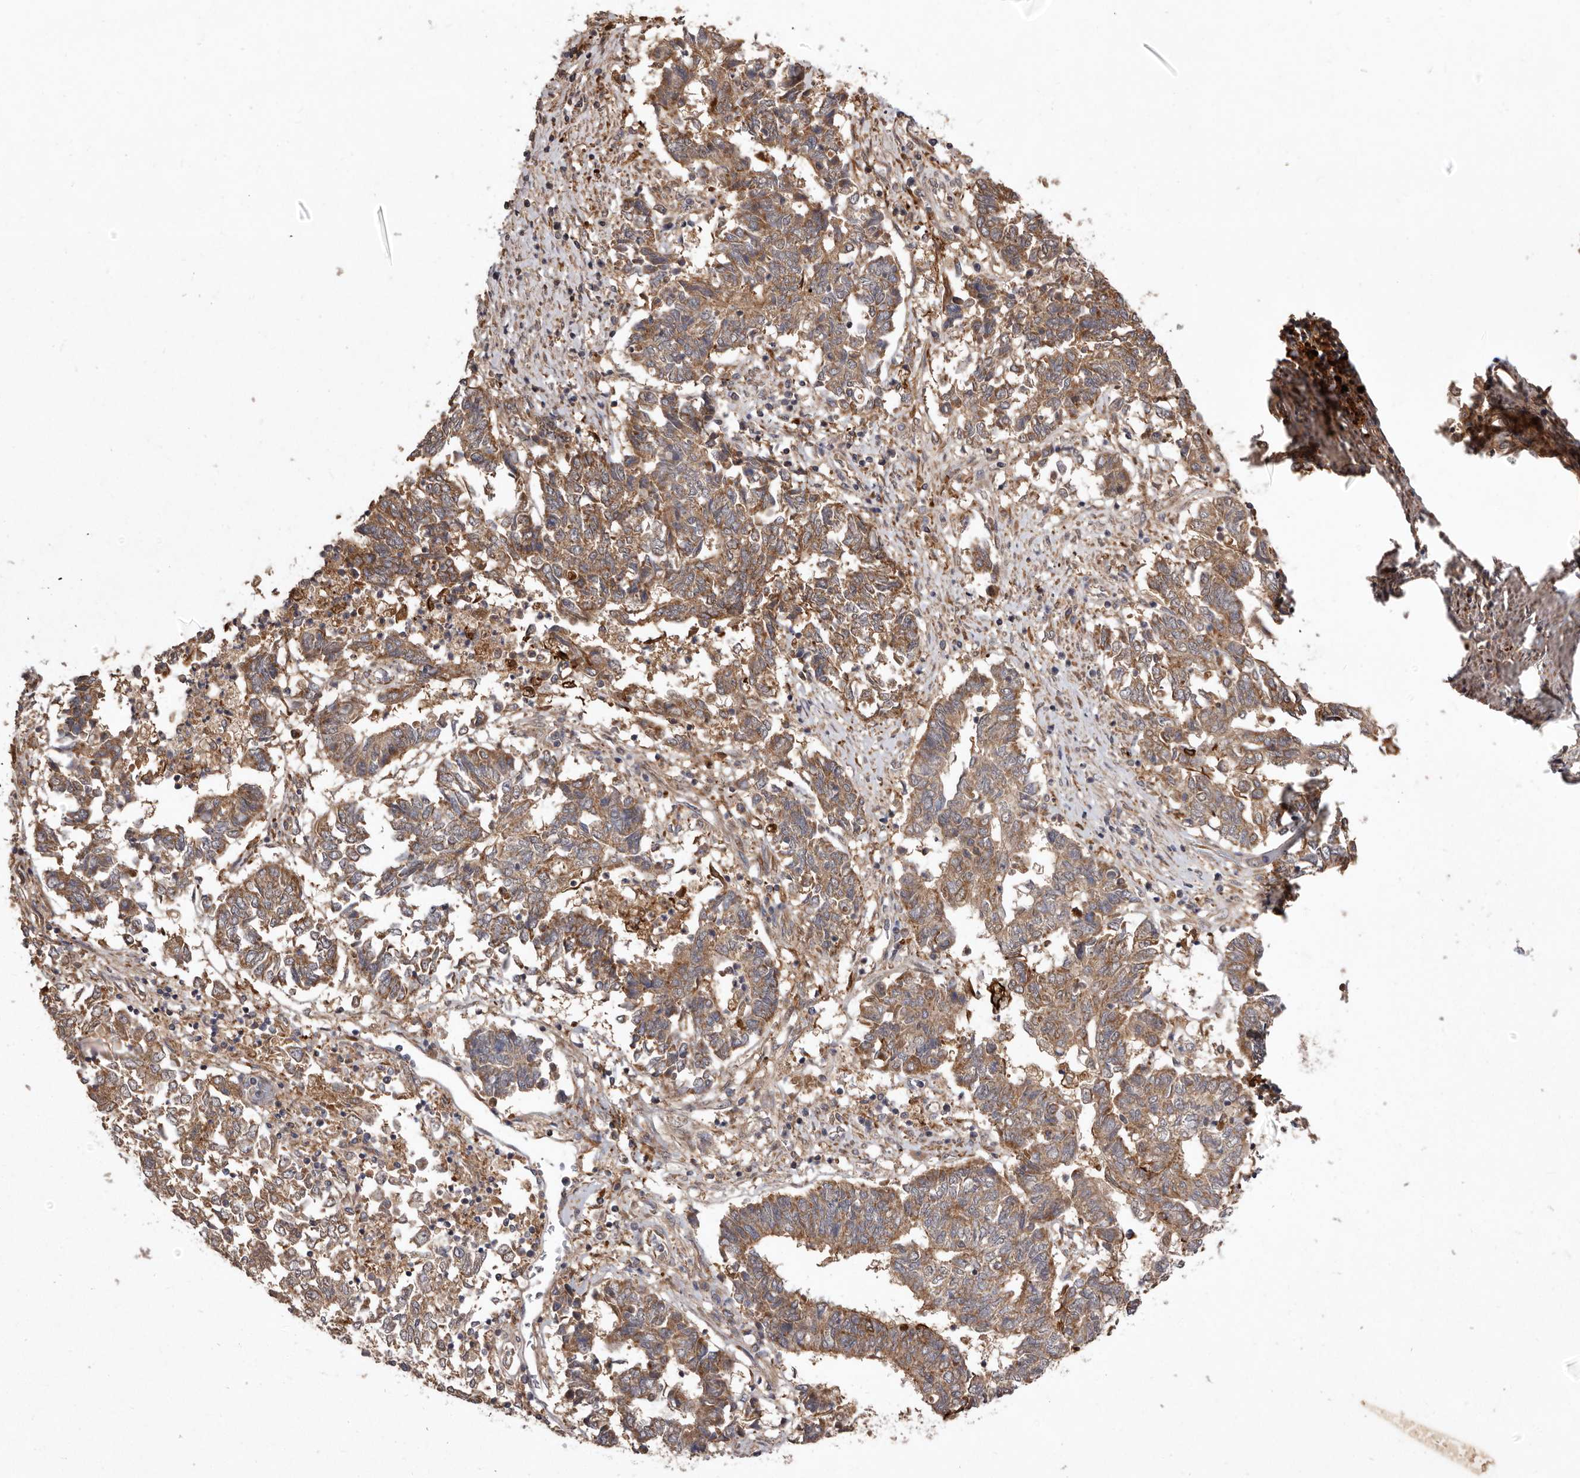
{"staining": {"intensity": "moderate", "quantity": ">75%", "location": "cytoplasmic/membranous"}, "tissue": "endometrial cancer", "cell_type": "Tumor cells", "image_type": "cancer", "snomed": [{"axis": "morphology", "description": "Adenocarcinoma, NOS"}, {"axis": "topography", "description": "Endometrium"}], "caption": "DAB immunohistochemical staining of endometrial cancer (adenocarcinoma) demonstrates moderate cytoplasmic/membranous protein staining in approximately >75% of tumor cells.", "gene": "FLAD1", "patient": {"sex": "female", "age": 80}}